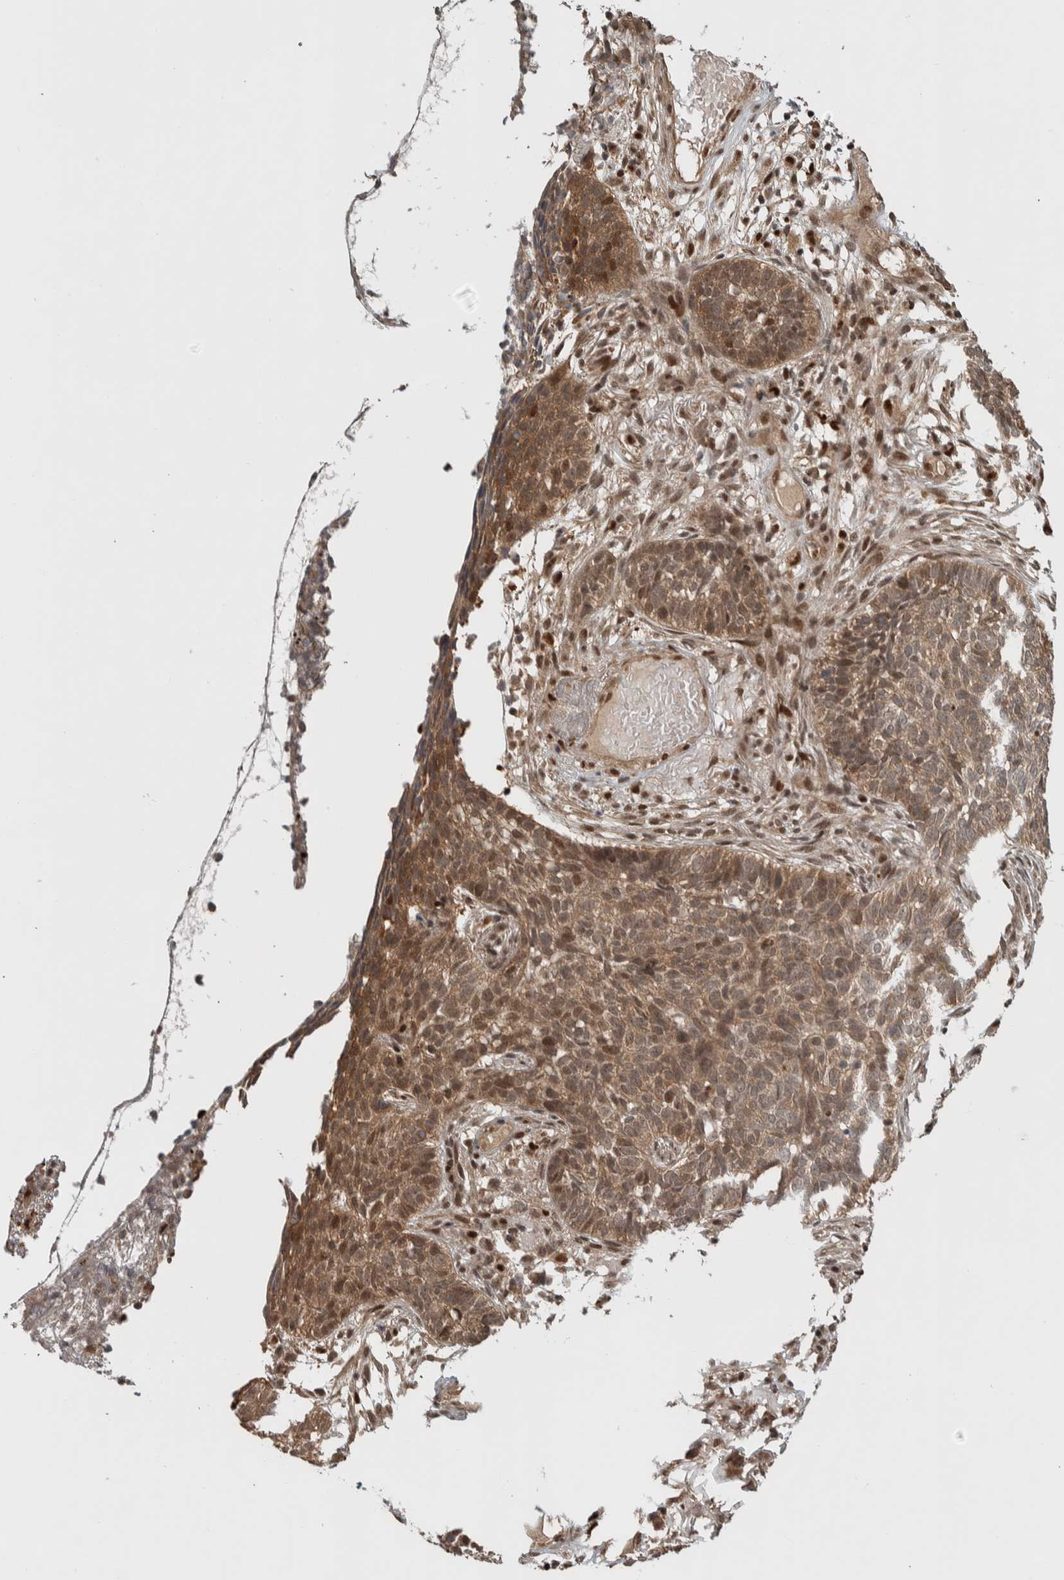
{"staining": {"intensity": "moderate", "quantity": ">75%", "location": "cytoplasmic/membranous,nuclear"}, "tissue": "skin cancer", "cell_type": "Tumor cells", "image_type": "cancer", "snomed": [{"axis": "morphology", "description": "Basal cell carcinoma"}, {"axis": "topography", "description": "Skin"}], "caption": "An IHC photomicrograph of tumor tissue is shown. Protein staining in brown labels moderate cytoplasmic/membranous and nuclear positivity in skin basal cell carcinoma within tumor cells.", "gene": "RPS6KA4", "patient": {"sex": "male", "age": 85}}